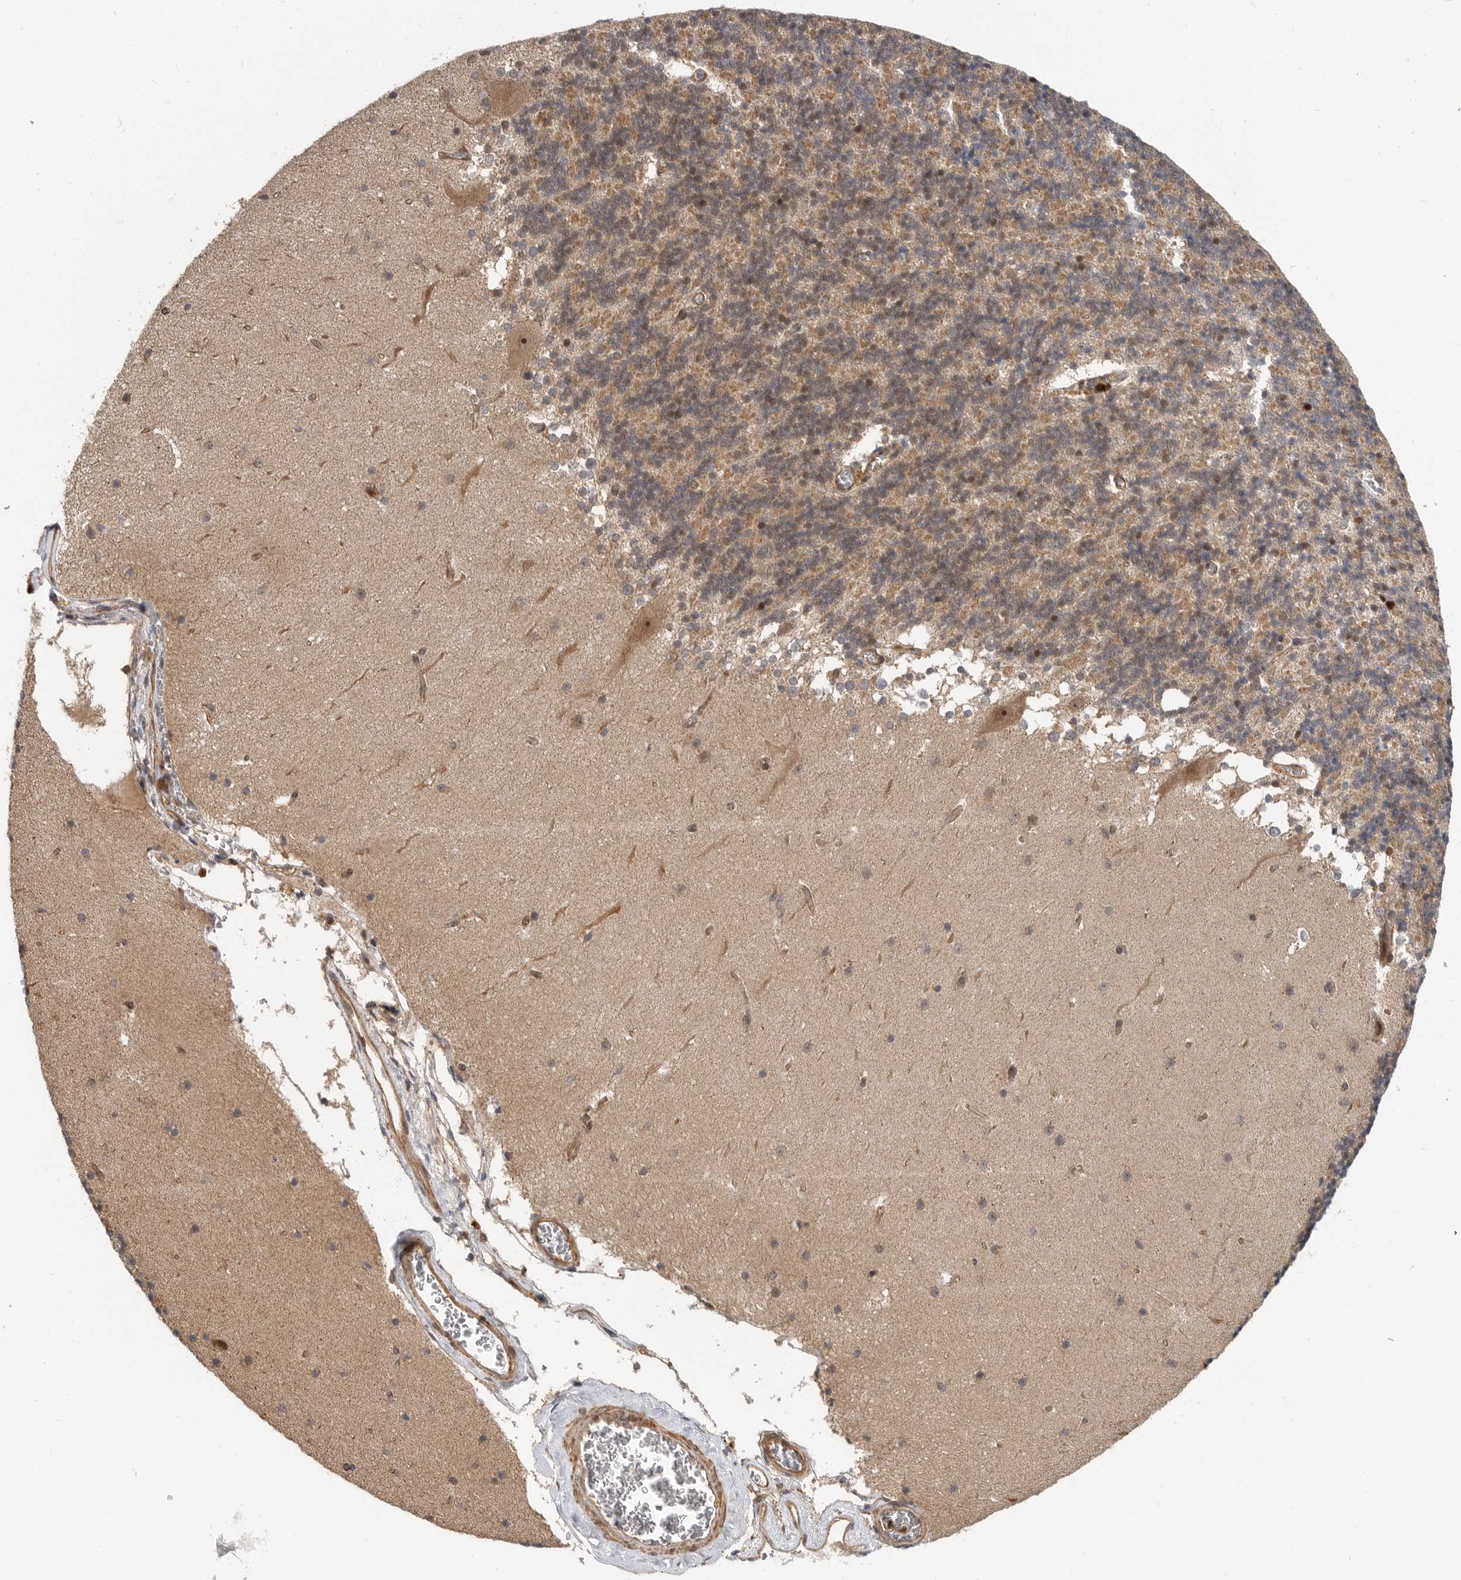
{"staining": {"intensity": "moderate", "quantity": "25%-75%", "location": "cytoplasmic/membranous,nuclear"}, "tissue": "cerebellum", "cell_type": "Cells in granular layer", "image_type": "normal", "snomed": [{"axis": "morphology", "description": "Normal tissue, NOS"}, {"axis": "topography", "description": "Cerebellum"}], "caption": "This is a micrograph of immunohistochemistry staining of unremarkable cerebellum, which shows moderate positivity in the cytoplasmic/membranous,nuclear of cells in granular layer.", "gene": "STRAP", "patient": {"sex": "female", "age": 19}}